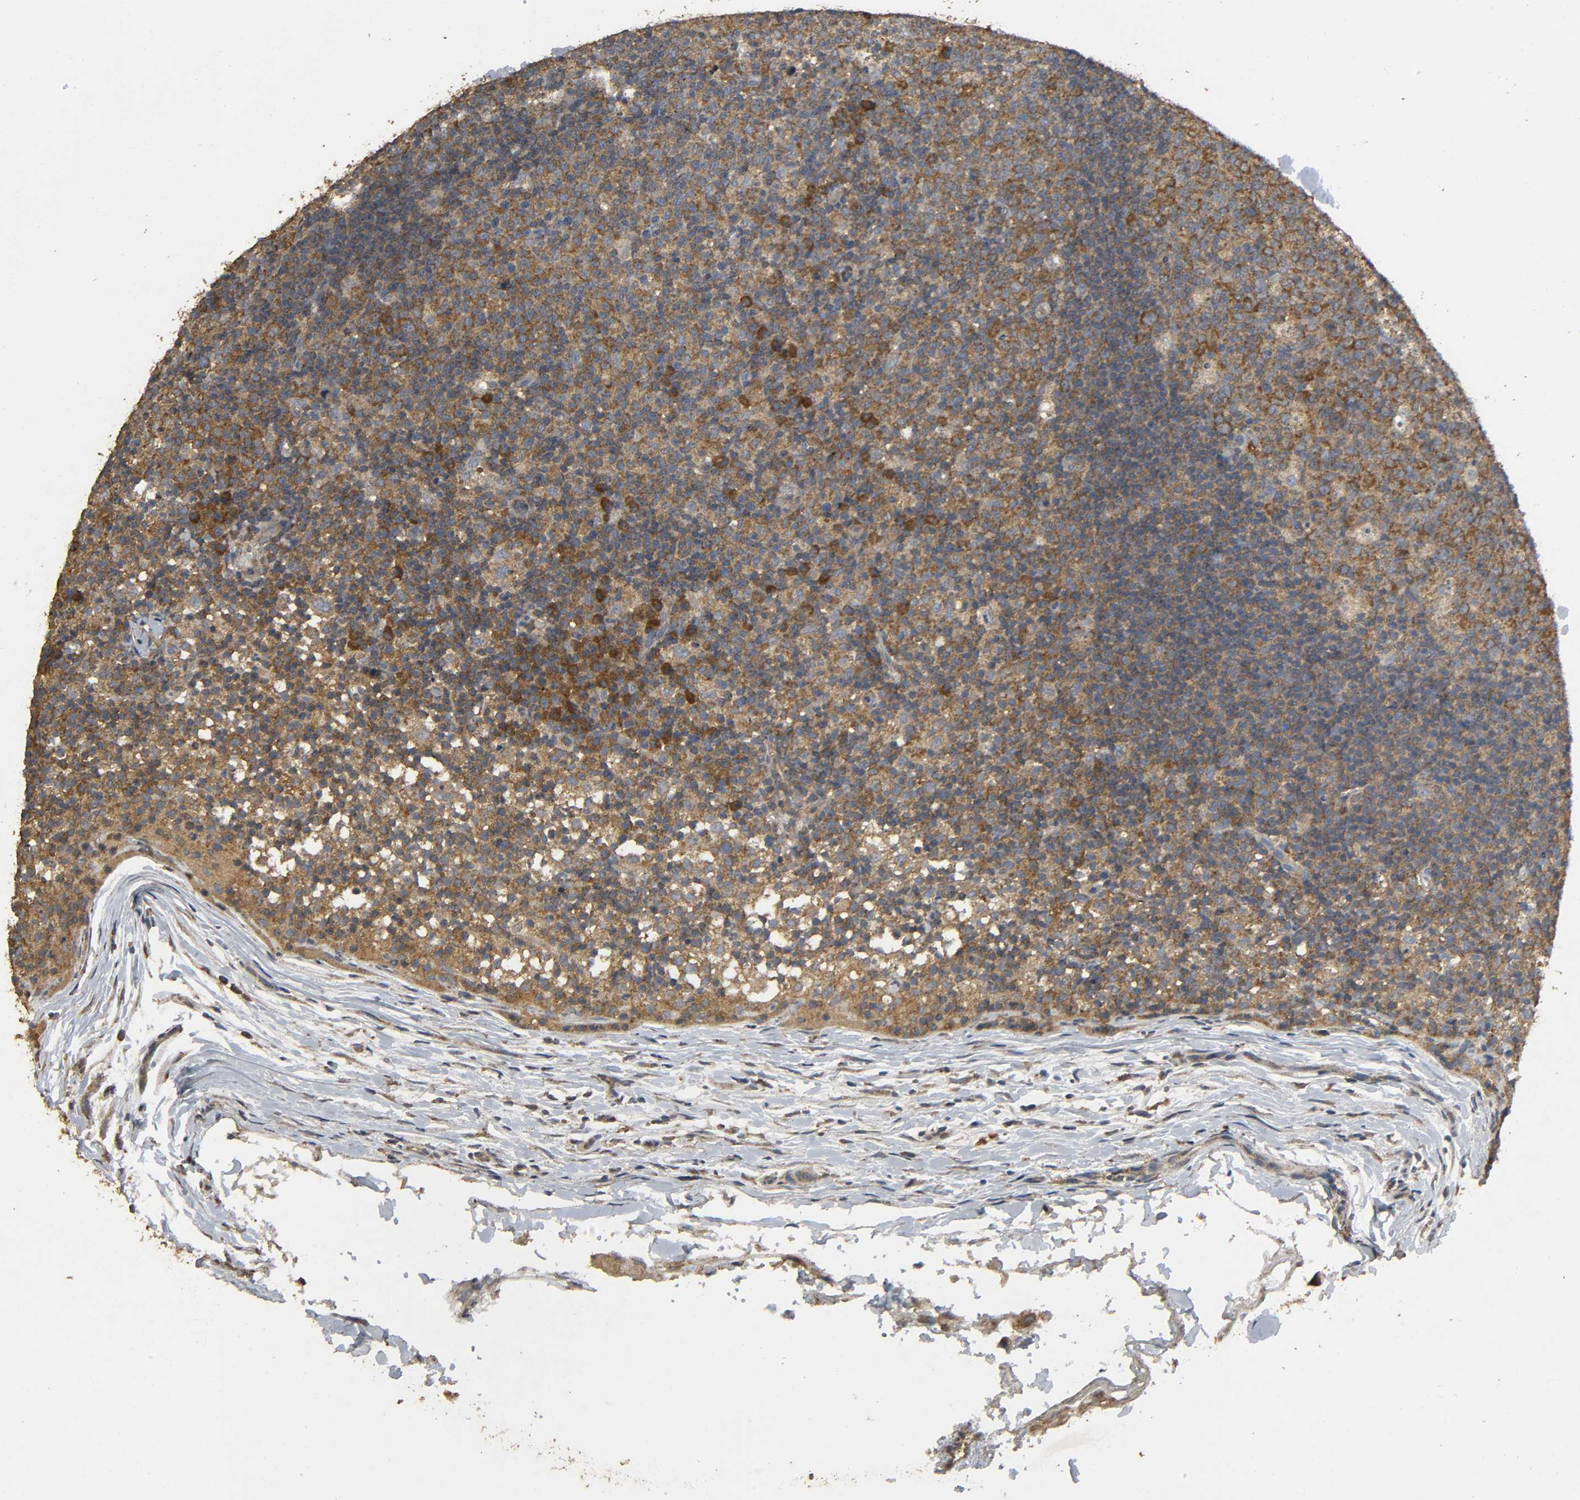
{"staining": {"intensity": "strong", "quantity": ">75%", "location": "cytoplasmic/membranous"}, "tissue": "lymph node", "cell_type": "Germinal center cells", "image_type": "normal", "snomed": [{"axis": "morphology", "description": "Normal tissue, NOS"}, {"axis": "morphology", "description": "Inflammation, NOS"}, {"axis": "topography", "description": "Lymph node"}], "caption": "Strong cytoplasmic/membranous expression for a protein is appreciated in approximately >75% of germinal center cells of benign lymph node using immunohistochemistry (IHC).", "gene": "DDX6", "patient": {"sex": "male", "age": 55}}